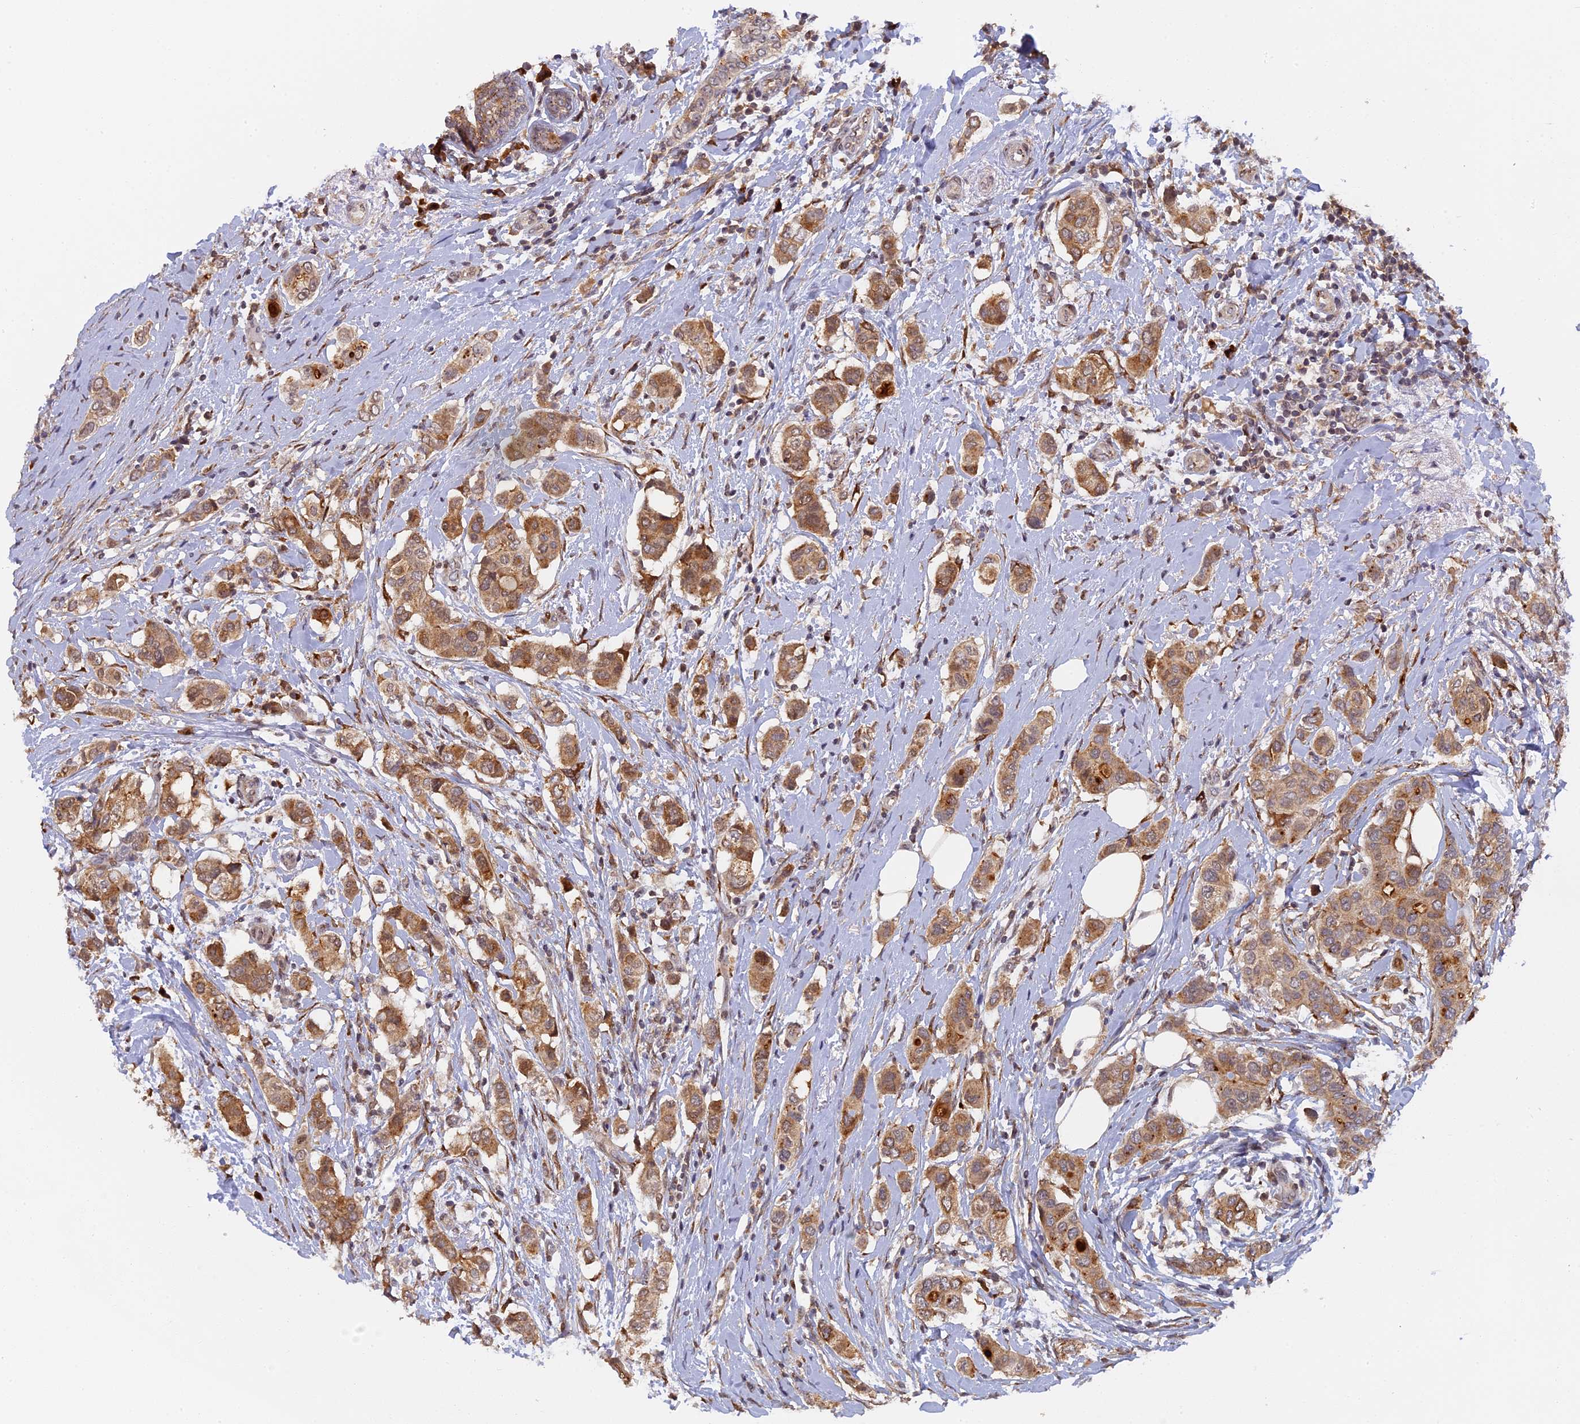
{"staining": {"intensity": "moderate", "quantity": ">75%", "location": "cytoplasmic/membranous"}, "tissue": "breast cancer", "cell_type": "Tumor cells", "image_type": "cancer", "snomed": [{"axis": "morphology", "description": "Lobular carcinoma"}, {"axis": "topography", "description": "Breast"}], "caption": "Immunohistochemistry (IHC) histopathology image of breast cancer stained for a protein (brown), which demonstrates medium levels of moderate cytoplasmic/membranous staining in approximately >75% of tumor cells.", "gene": "SNX17", "patient": {"sex": "female", "age": 51}}